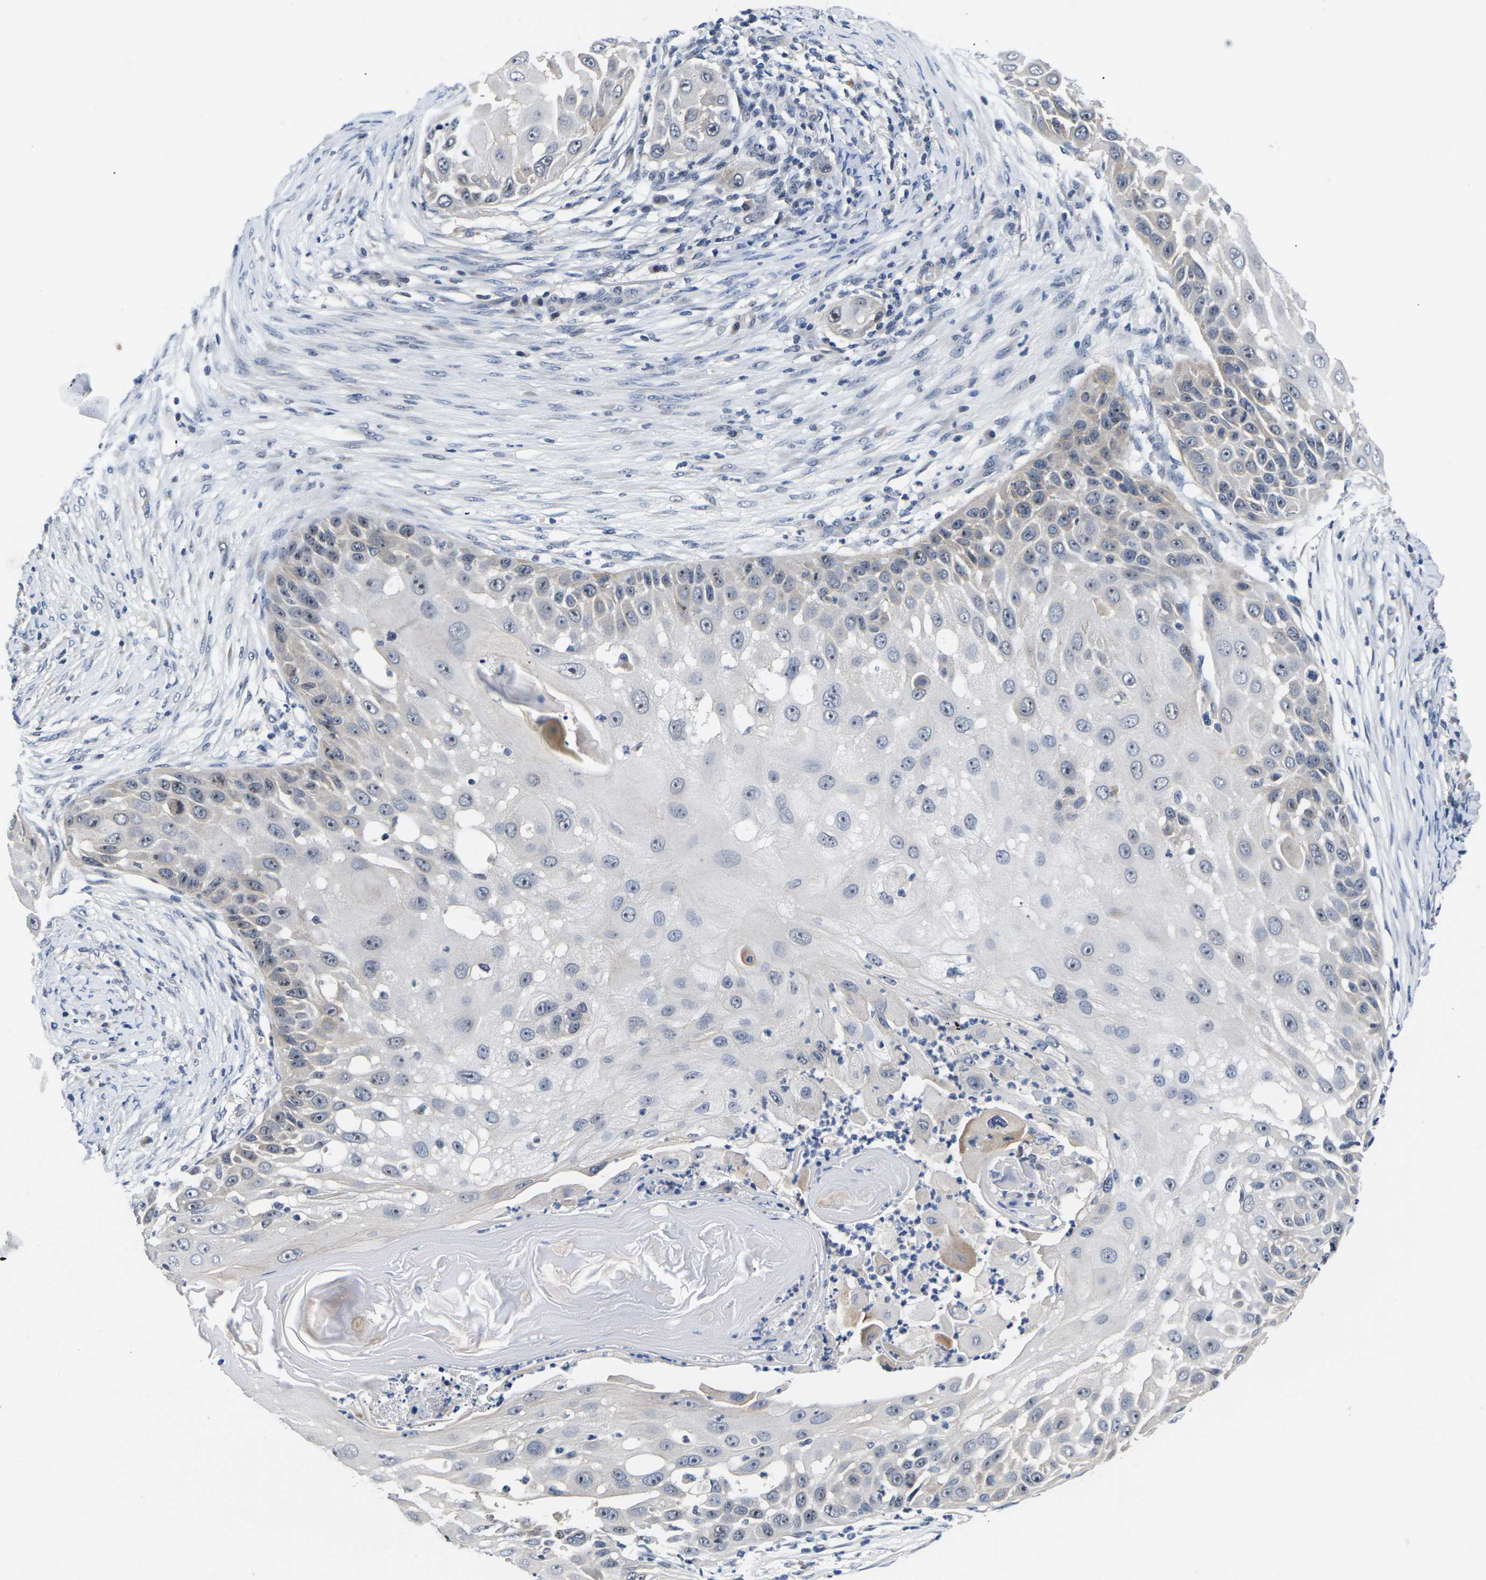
{"staining": {"intensity": "weak", "quantity": "<25%", "location": "cytoplasmic/membranous"}, "tissue": "skin cancer", "cell_type": "Tumor cells", "image_type": "cancer", "snomed": [{"axis": "morphology", "description": "Squamous cell carcinoma, NOS"}, {"axis": "topography", "description": "Skin"}], "caption": "Immunohistochemistry micrograph of human skin squamous cell carcinoma stained for a protein (brown), which reveals no expression in tumor cells.", "gene": "ST6GAL2", "patient": {"sex": "female", "age": 44}}